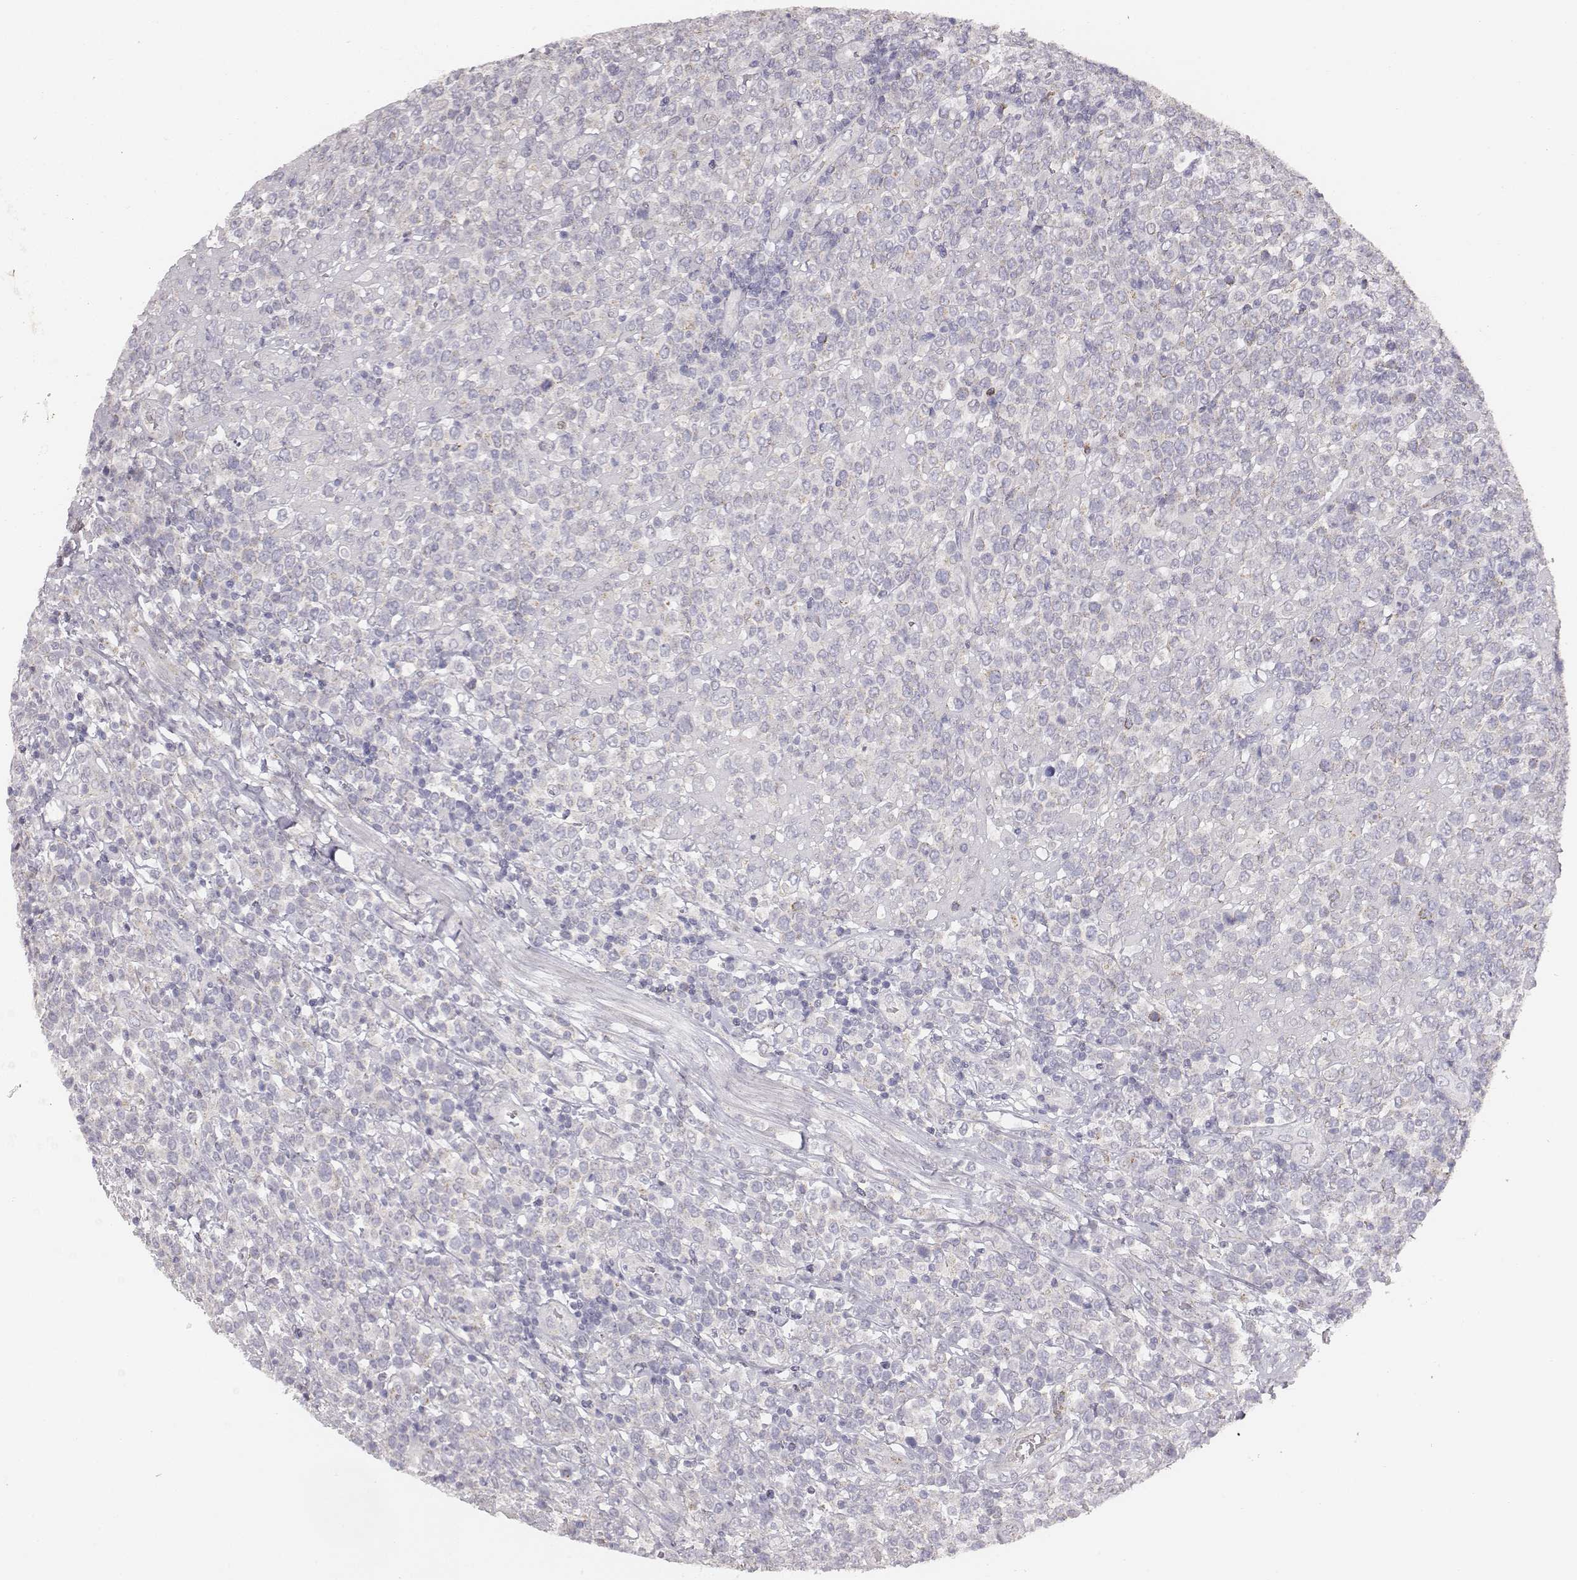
{"staining": {"intensity": "negative", "quantity": "none", "location": "none"}, "tissue": "lymphoma", "cell_type": "Tumor cells", "image_type": "cancer", "snomed": [{"axis": "morphology", "description": "Malignant lymphoma, non-Hodgkin's type, High grade"}, {"axis": "topography", "description": "Soft tissue"}], "caption": "Lymphoma was stained to show a protein in brown. There is no significant positivity in tumor cells.", "gene": "ABCD3", "patient": {"sex": "female", "age": 56}}